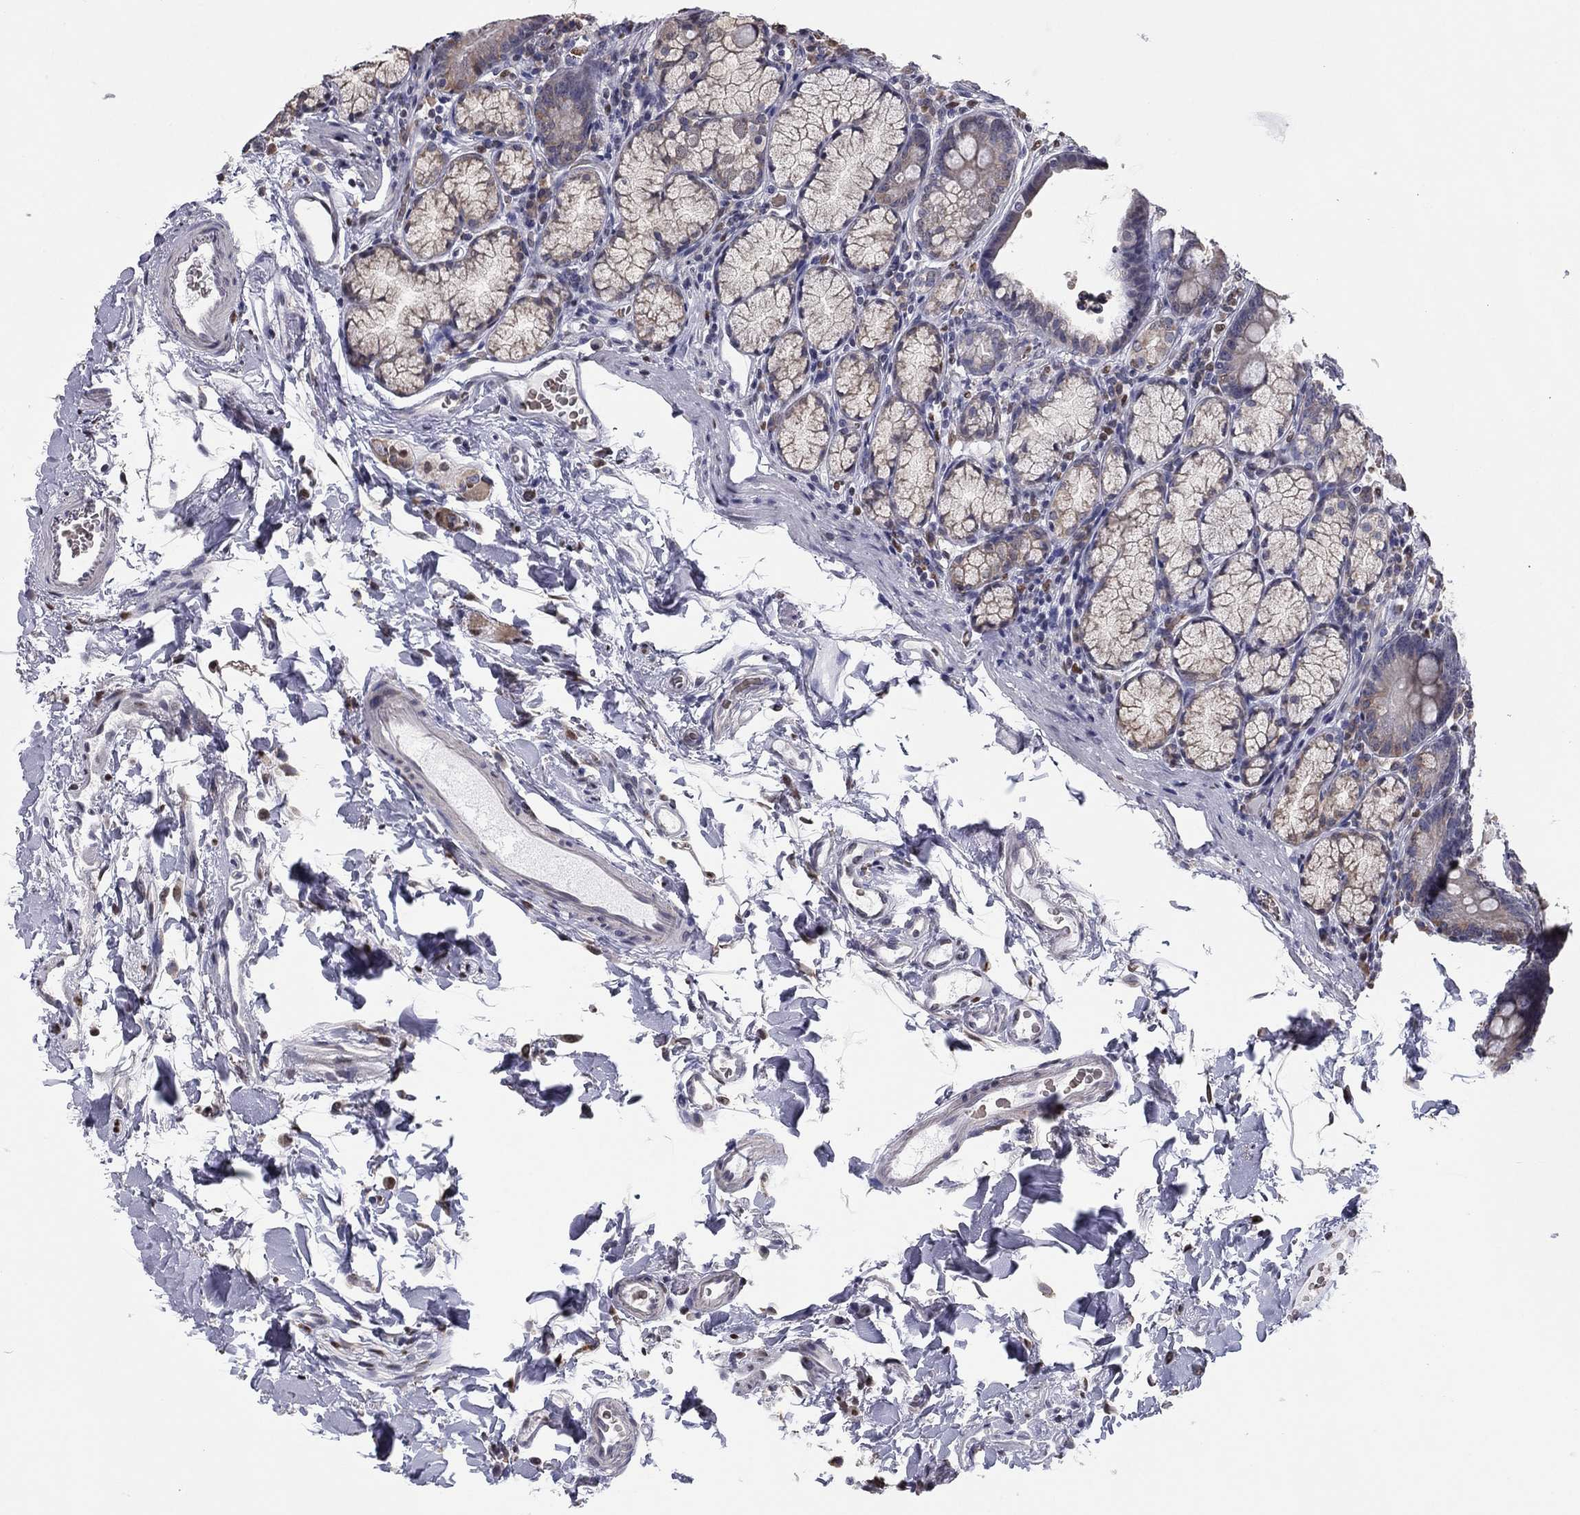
{"staining": {"intensity": "weak", "quantity": "<25%", "location": "cytoplasmic/membranous"}, "tissue": "duodenum", "cell_type": "Glandular cells", "image_type": "normal", "snomed": [{"axis": "morphology", "description": "Normal tissue, NOS"}, {"axis": "topography", "description": "Duodenum"}], "caption": "There is no significant expression in glandular cells of duodenum. (DAB (3,3'-diaminobenzidine) immunohistochemistry, high magnification).", "gene": "HSPB2", "patient": {"sex": "female", "age": 67}}